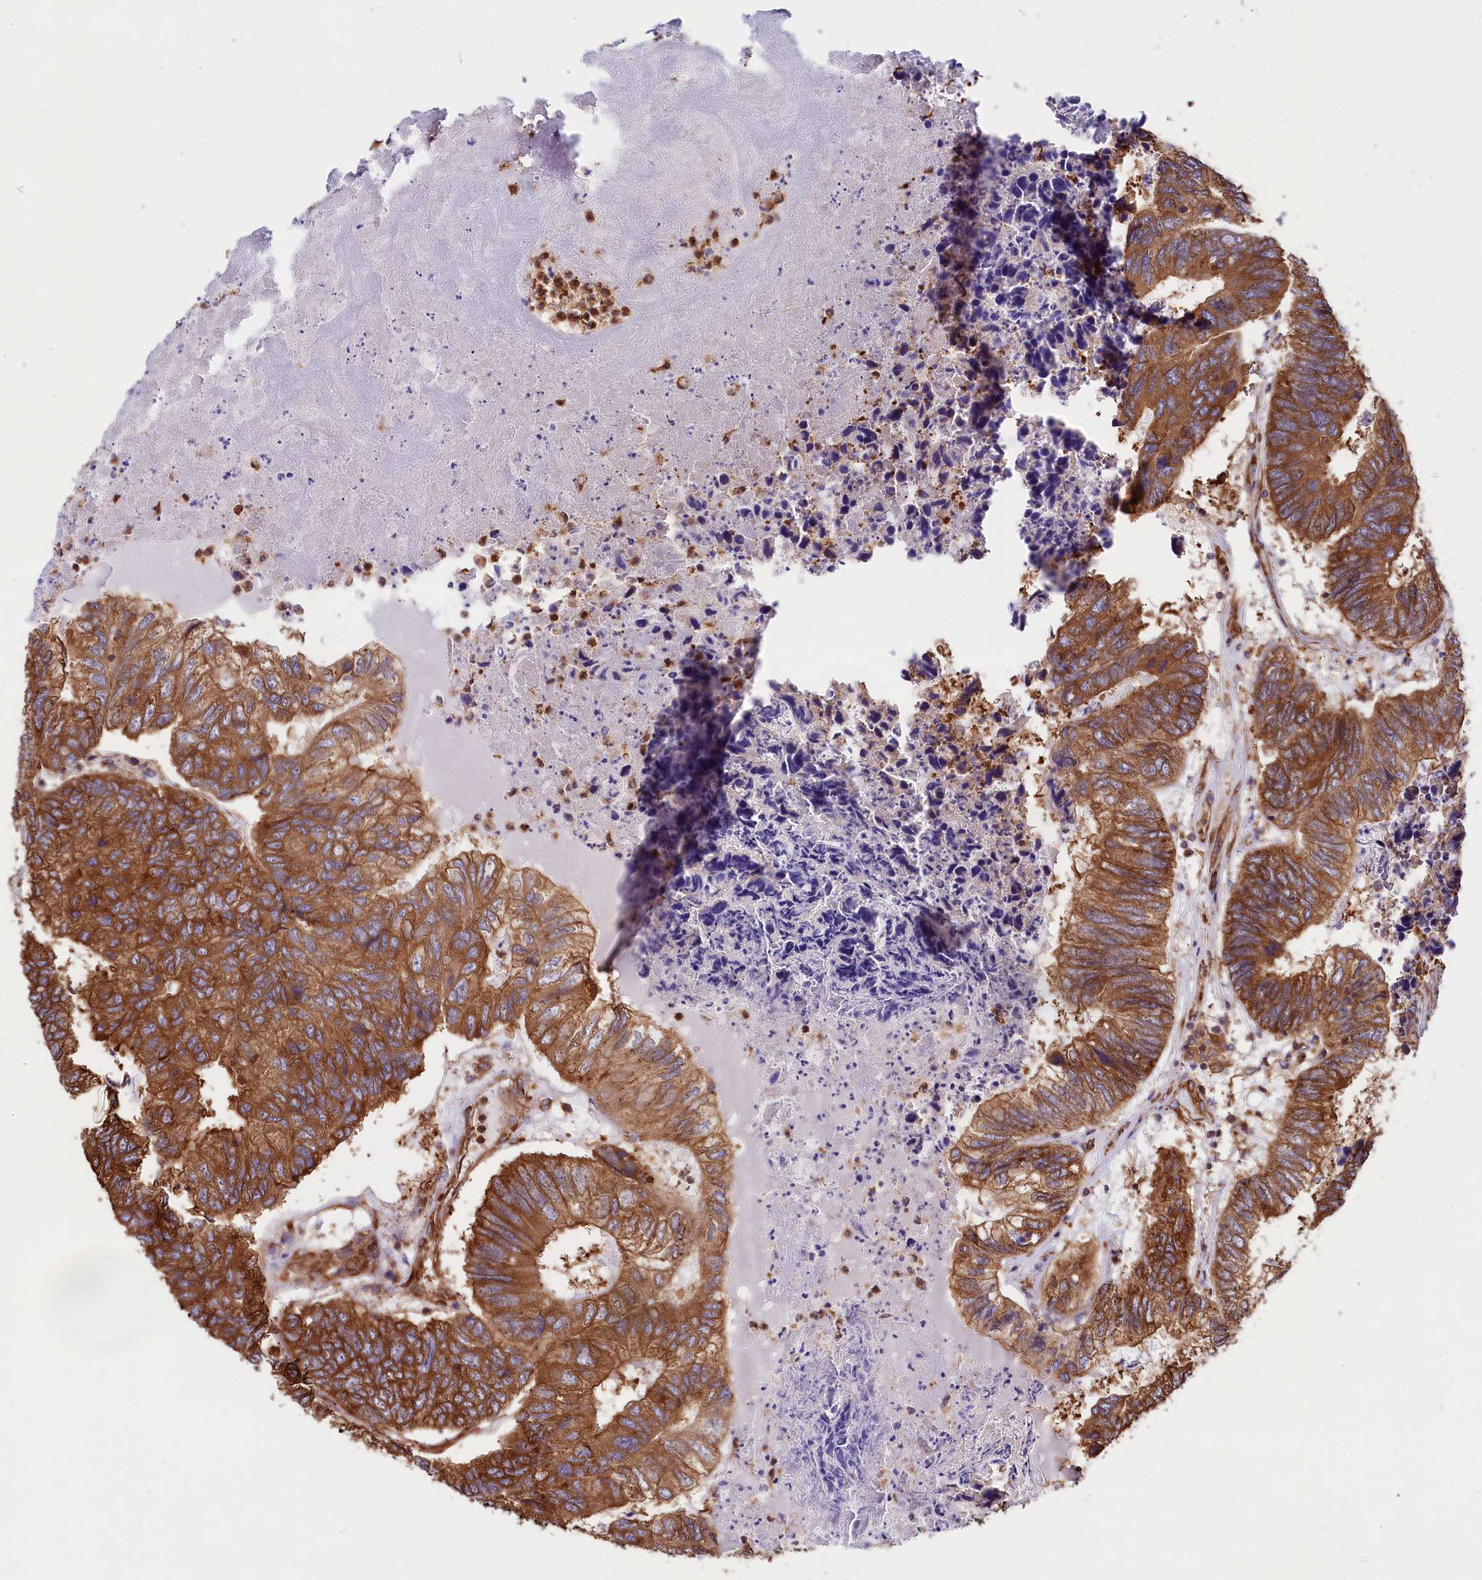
{"staining": {"intensity": "strong", "quantity": ">75%", "location": "cytoplasmic/membranous"}, "tissue": "colorectal cancer", "cell_type": "Tumor cells", "image_type": "cancer", "snomed": [{"axis": "morphology", "description": "Adenocarcinoma, NOS"}, {"axis": "topography", "description": "Colon"}], "caption": "IHC histopathology image of neoplastic tissue: adenocarcinoma (colorectal) stained using immunohistochemistry (IHC) displays high levels of strong protein expression localized specifically in the cytoplasmic/membranous of tumor cells, appearing as a cytoplasmic/membranous brown color.", "gene": "GYS1", "patient": {"sex": "female", "age": 67}}